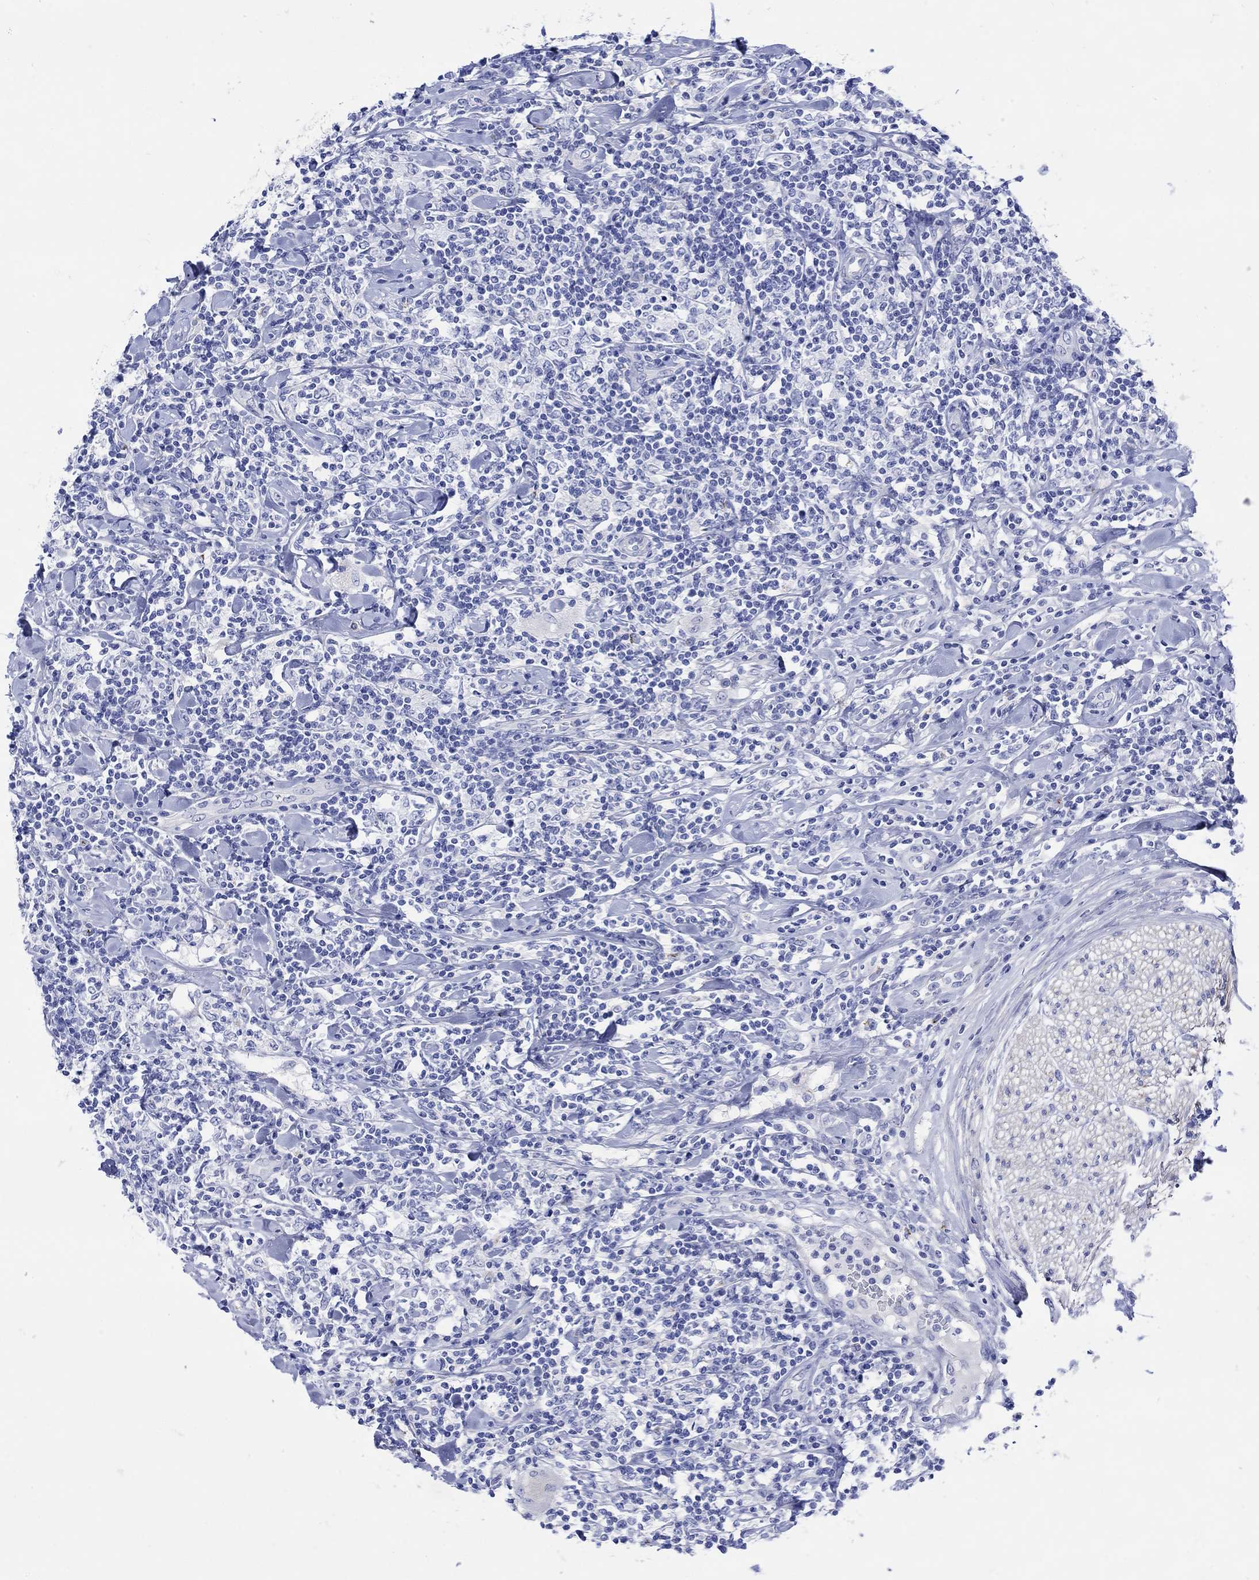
{"staining": {"intensity": "negative", "quantity": "none", "location": "none"}, "tissue": "lymphoma", "cell_type": "Tumor cells", "image_type": "cancer", "snomed": [{"axis": "morphology", "description": "Malignant lymphoma, non-Hodgkin's type, High grade"}, {"axis": "topography", "description": "Lymph node"}], "caption": "Immunohistochemical staining of human lymphoma demonstrates no significant positivity in tumor cells.", "gene": "ANKMY1", "patient": {"sex": "female", "age": 84}}